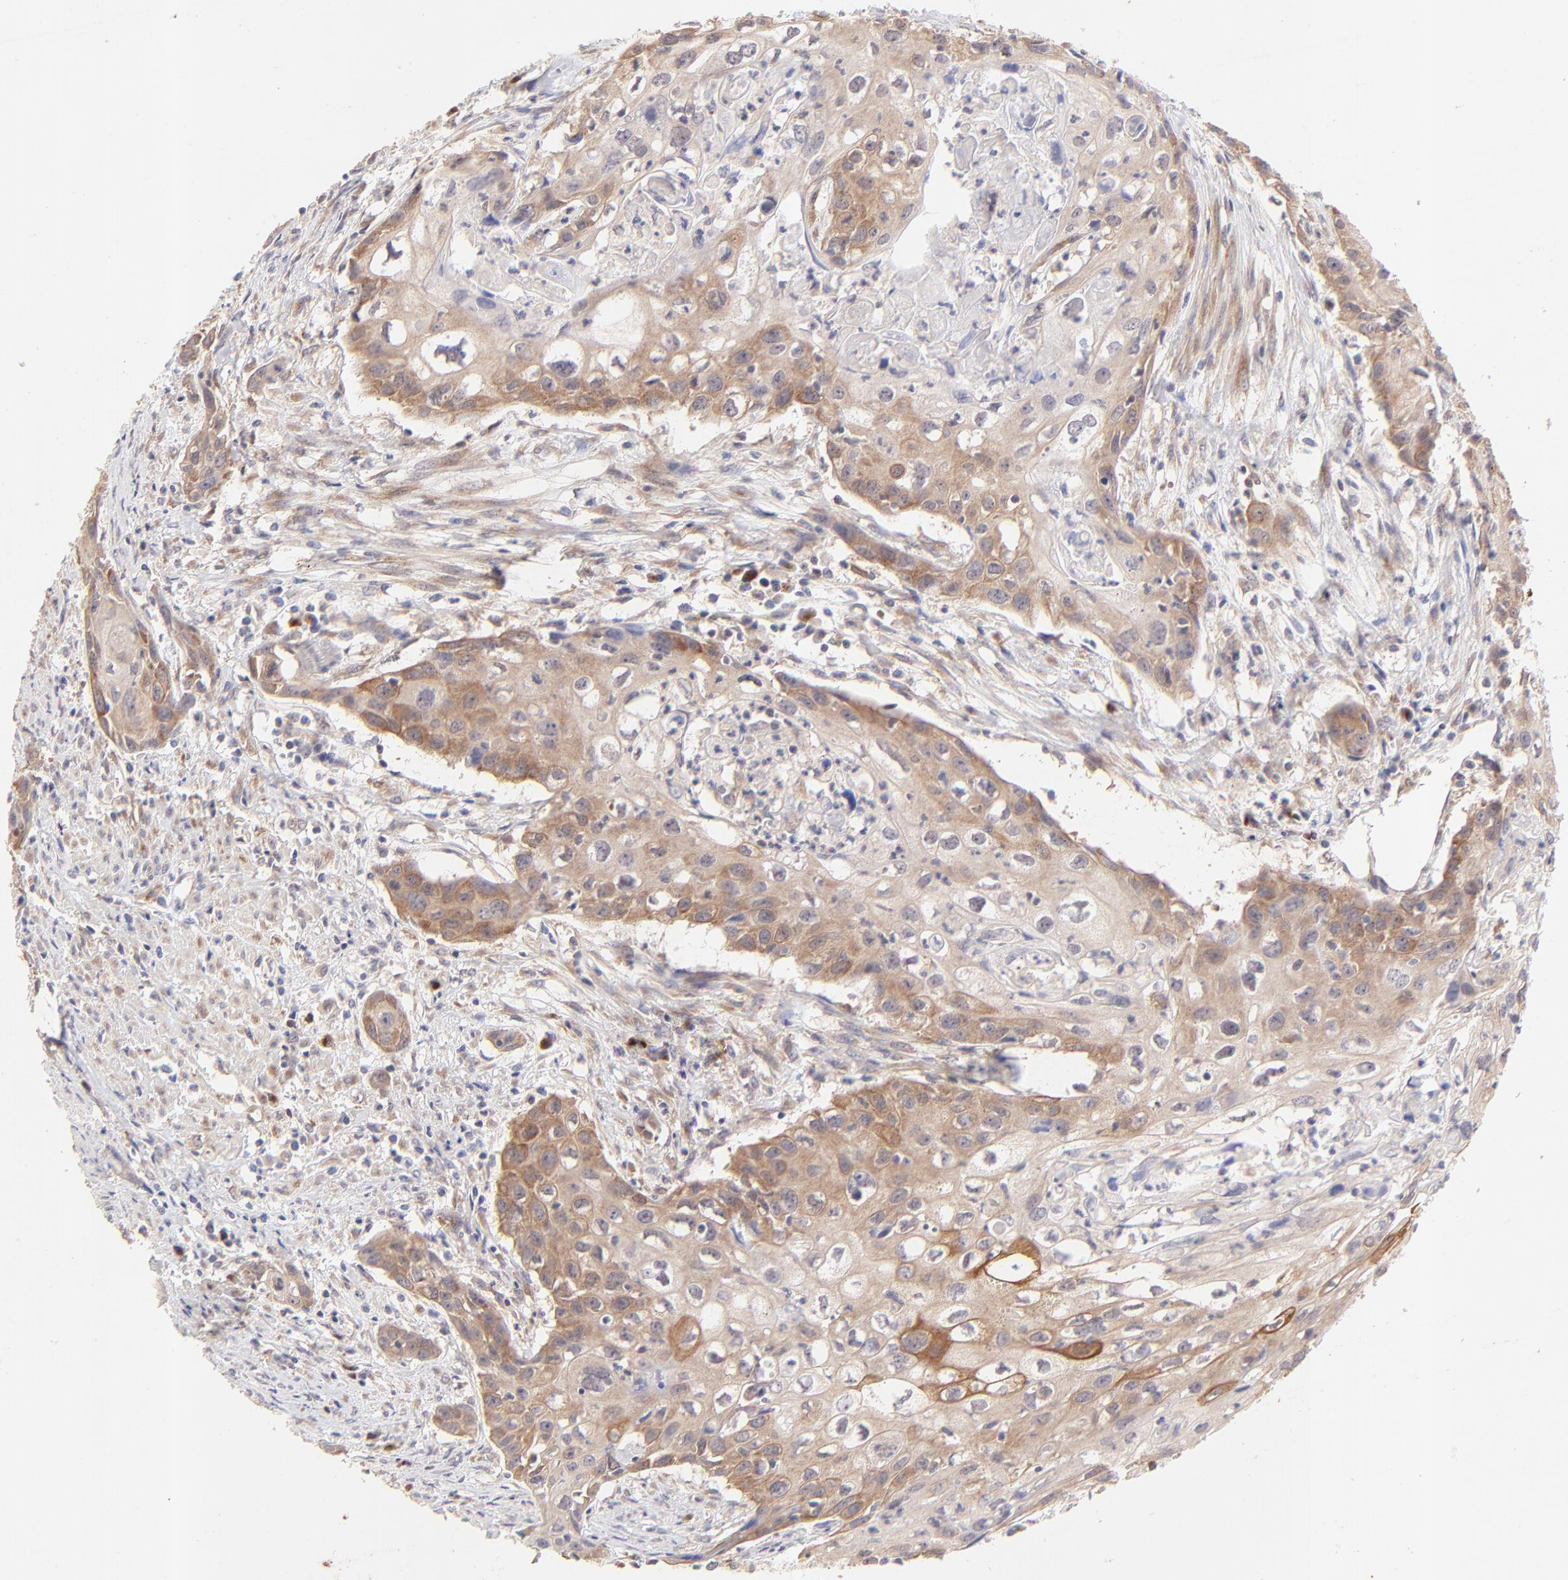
{"staining": {"intensity": "moderate", "quantity": ">75%", "location": "cytoplasmic/membranous"}, "tissue": "urothelial cancer", "cell_type": "Tumor cells", "image_type": "cancer", "snomed": [{"axis": "morphology", "description": "Urothelial carcinoma, High grade"}, {"axis": "topography", "description": "Urinary bladder"}], "caption": "This photomicrograph shows immunohistochemistry staining of urothelial cancer, with medium moderate cytoplasmic/membranous staining in approximately >75% of tumor cells.", "gene": "TNRC6B", "patient": {"sex": "male", "age": 54}}